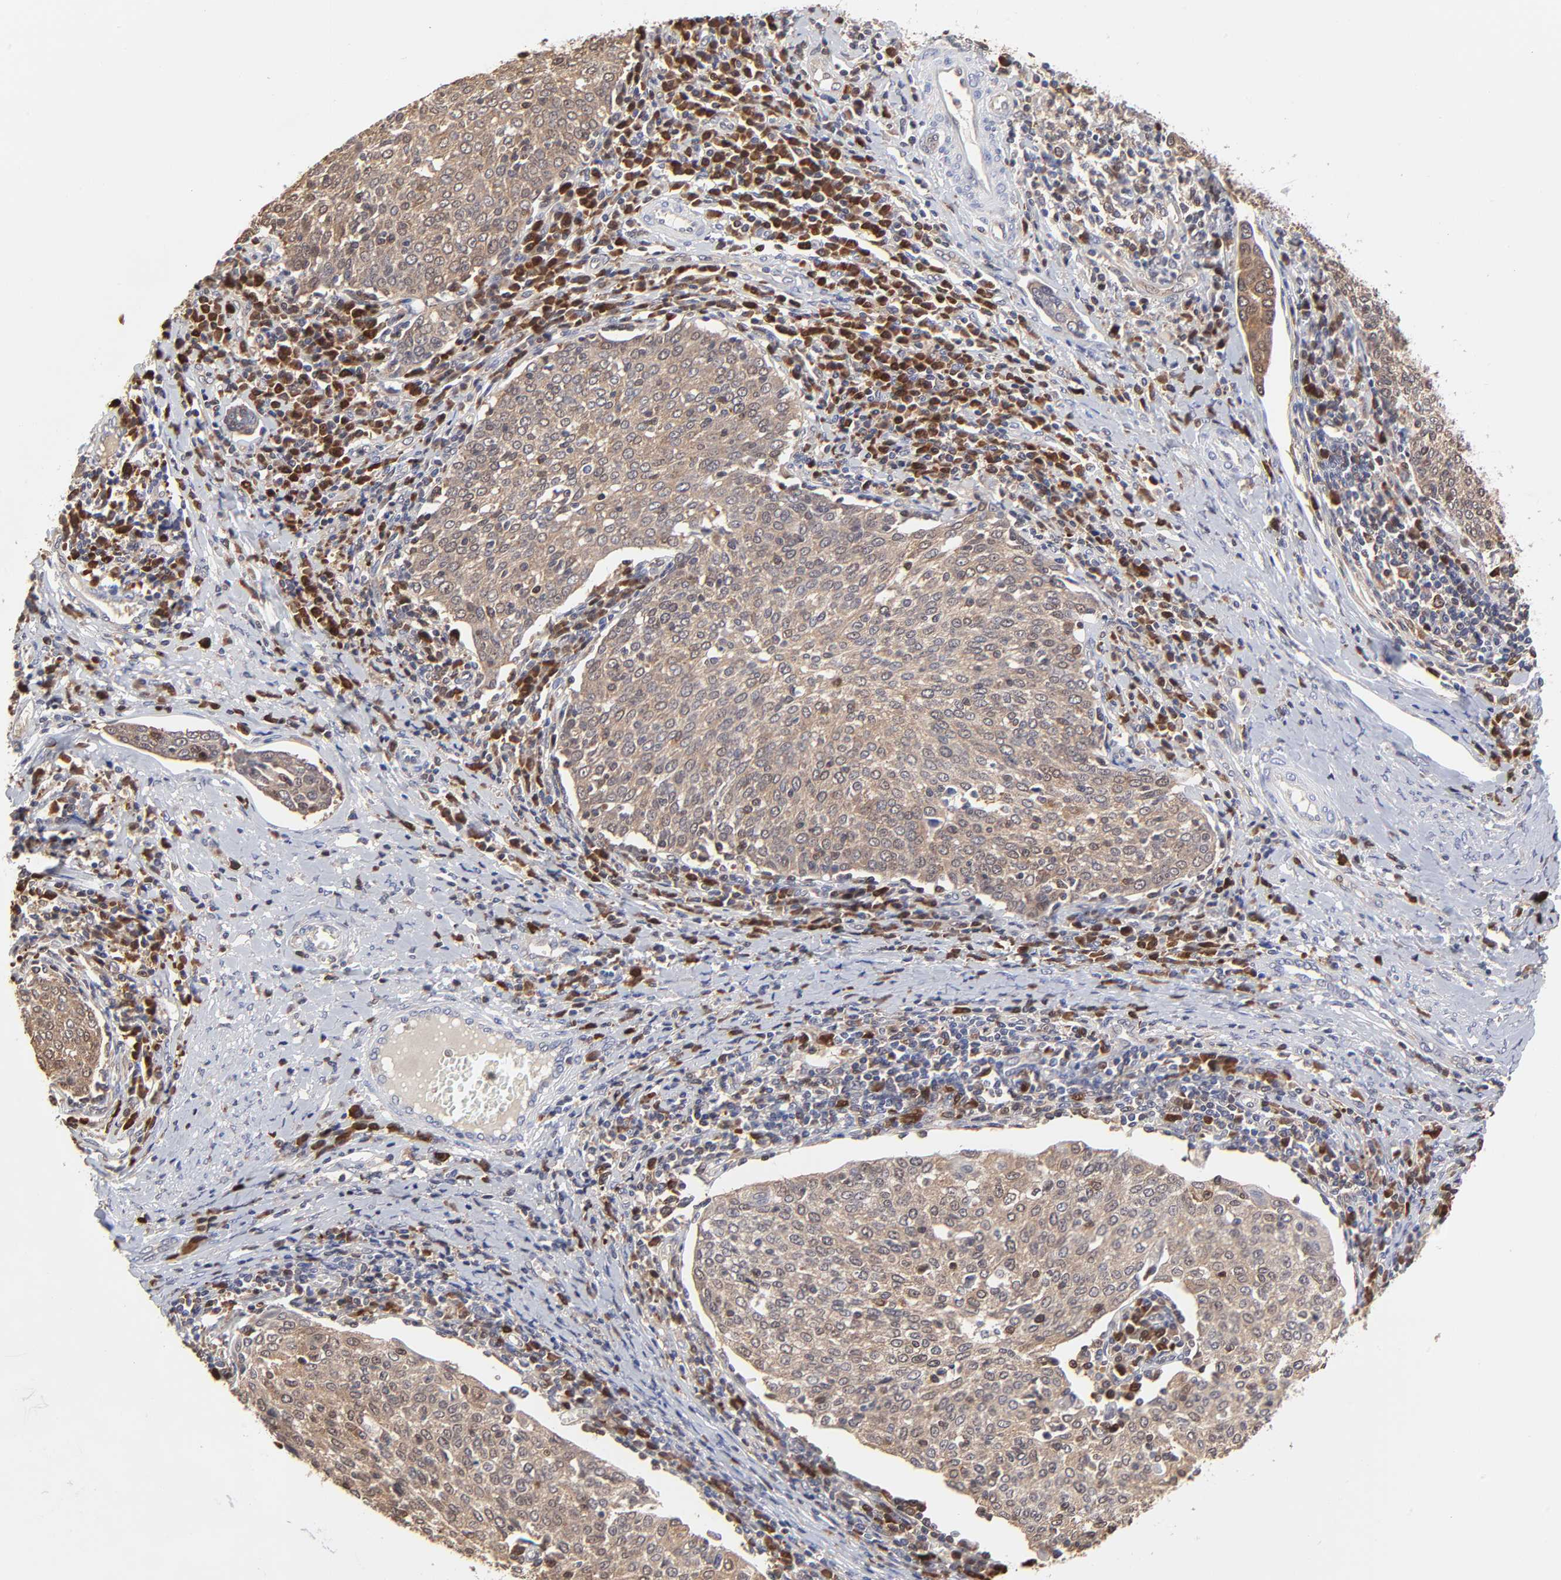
{"staining": {"intensity": "weak", "quantity": ">75%", "location": "cytoplasmic/membranous"}, "tissue": "cervical cancer", "cell_type": "Tumor cells", "image_type": "cancer", "snomed": [{"axis": "morphology", "description": "Squamous cell carcinoma, NOS"}, {"axis": "topography", "description": "Cervix"}], "caption": "Squamous cell carcinoma (cervical) was stained to show a protein in brown. There is low levels of weak cytoplasmic/membranous expression in approximately >75% of tumor cells. Ihc stains the protein of interest in brown and the nuclei are stained blue.", "gene": "CASP3", "patient": {"sex": "female", "age": 40}}